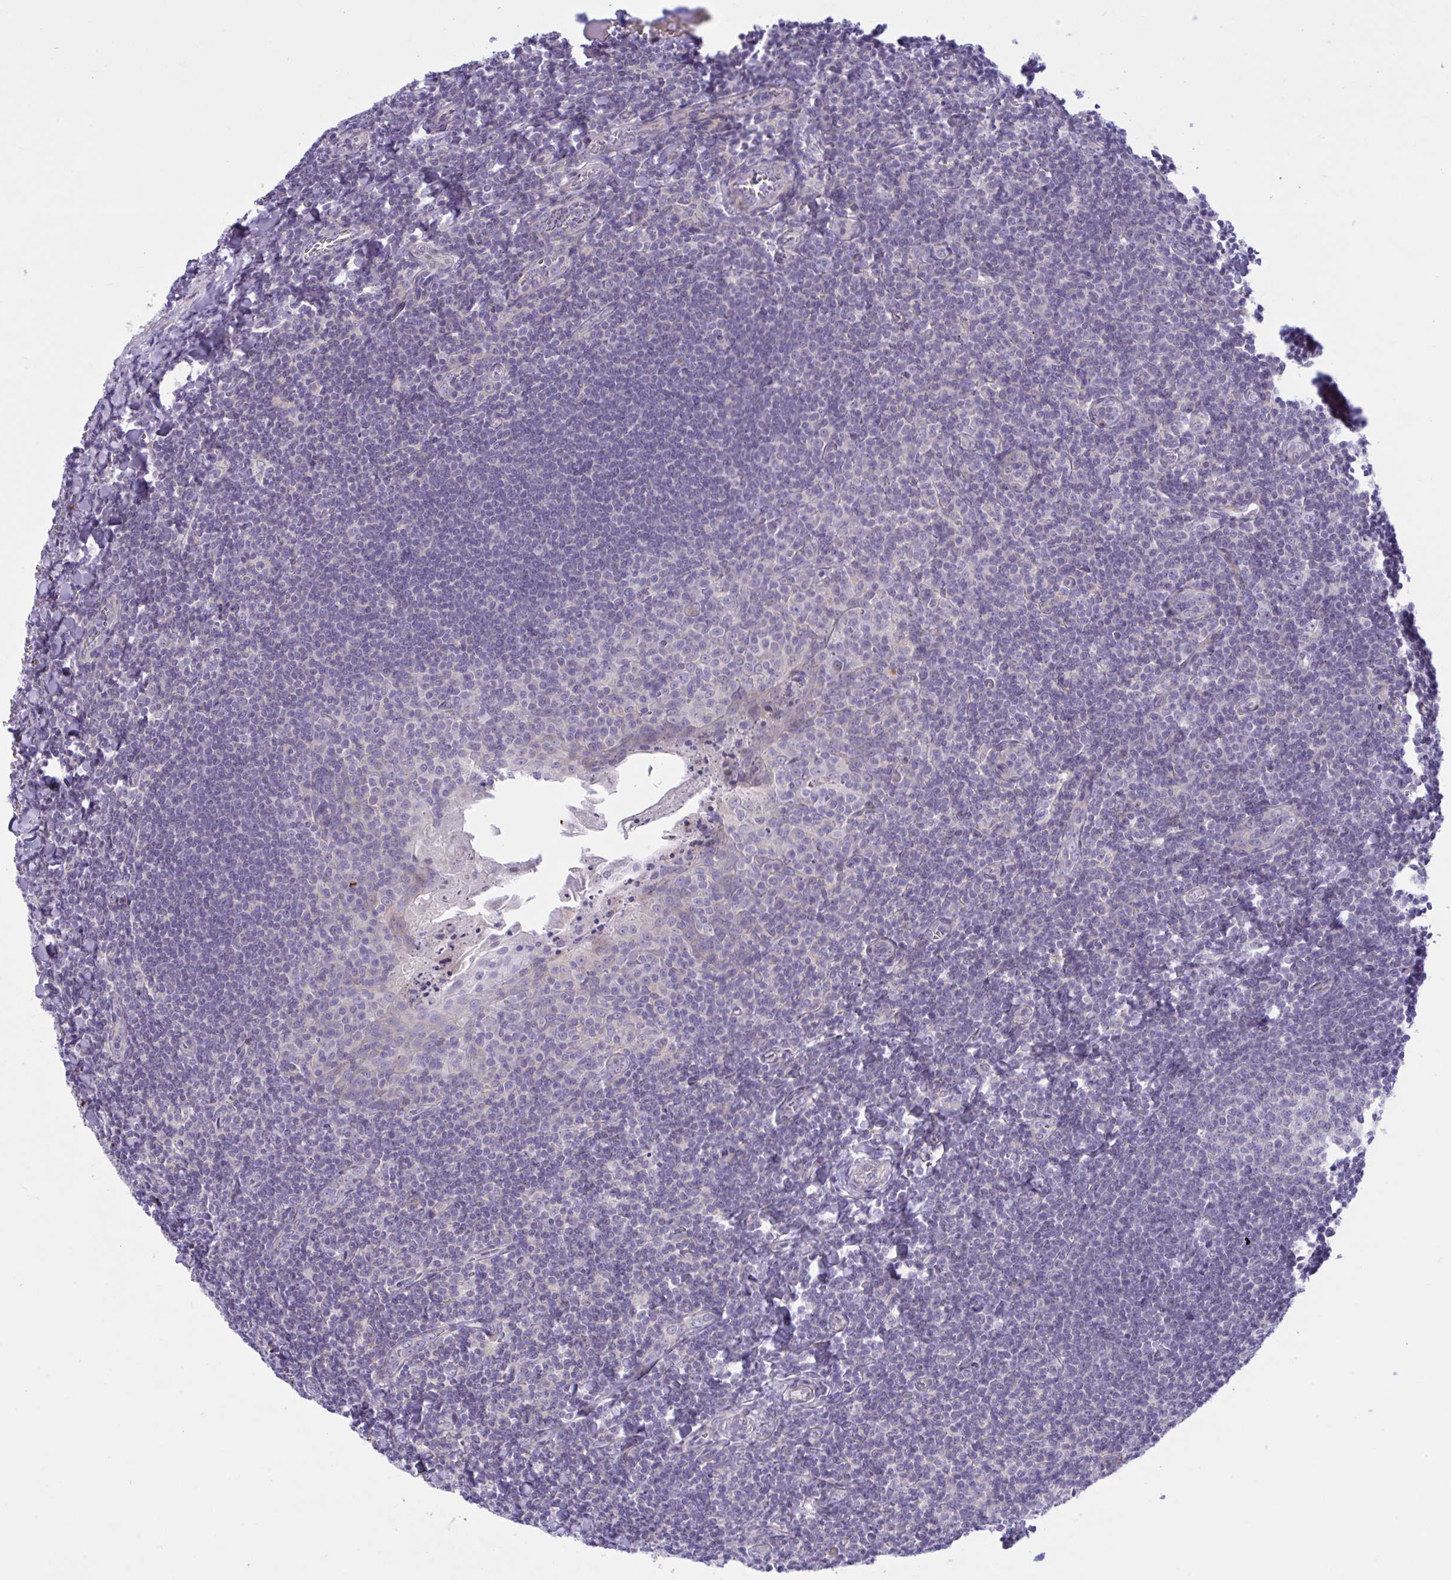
{"staining": {"intensity": "negative", "quantity": "none", "location": "none"}, "tissue": "tonsil", "cell_type": "Germinal center cells", "image_type": "normal", "snomed": [{"axis": "morphology", "description": "Normal tissue, NOS"}, {"axis": "topography", "description": "Tonsil"}], "caption": "Tonsil stained for a protein using immunohistochemistry demonstrates no staining germinal center cells.", "gene": "WDR97", "patient": {"sex": "male", "age": 27}}